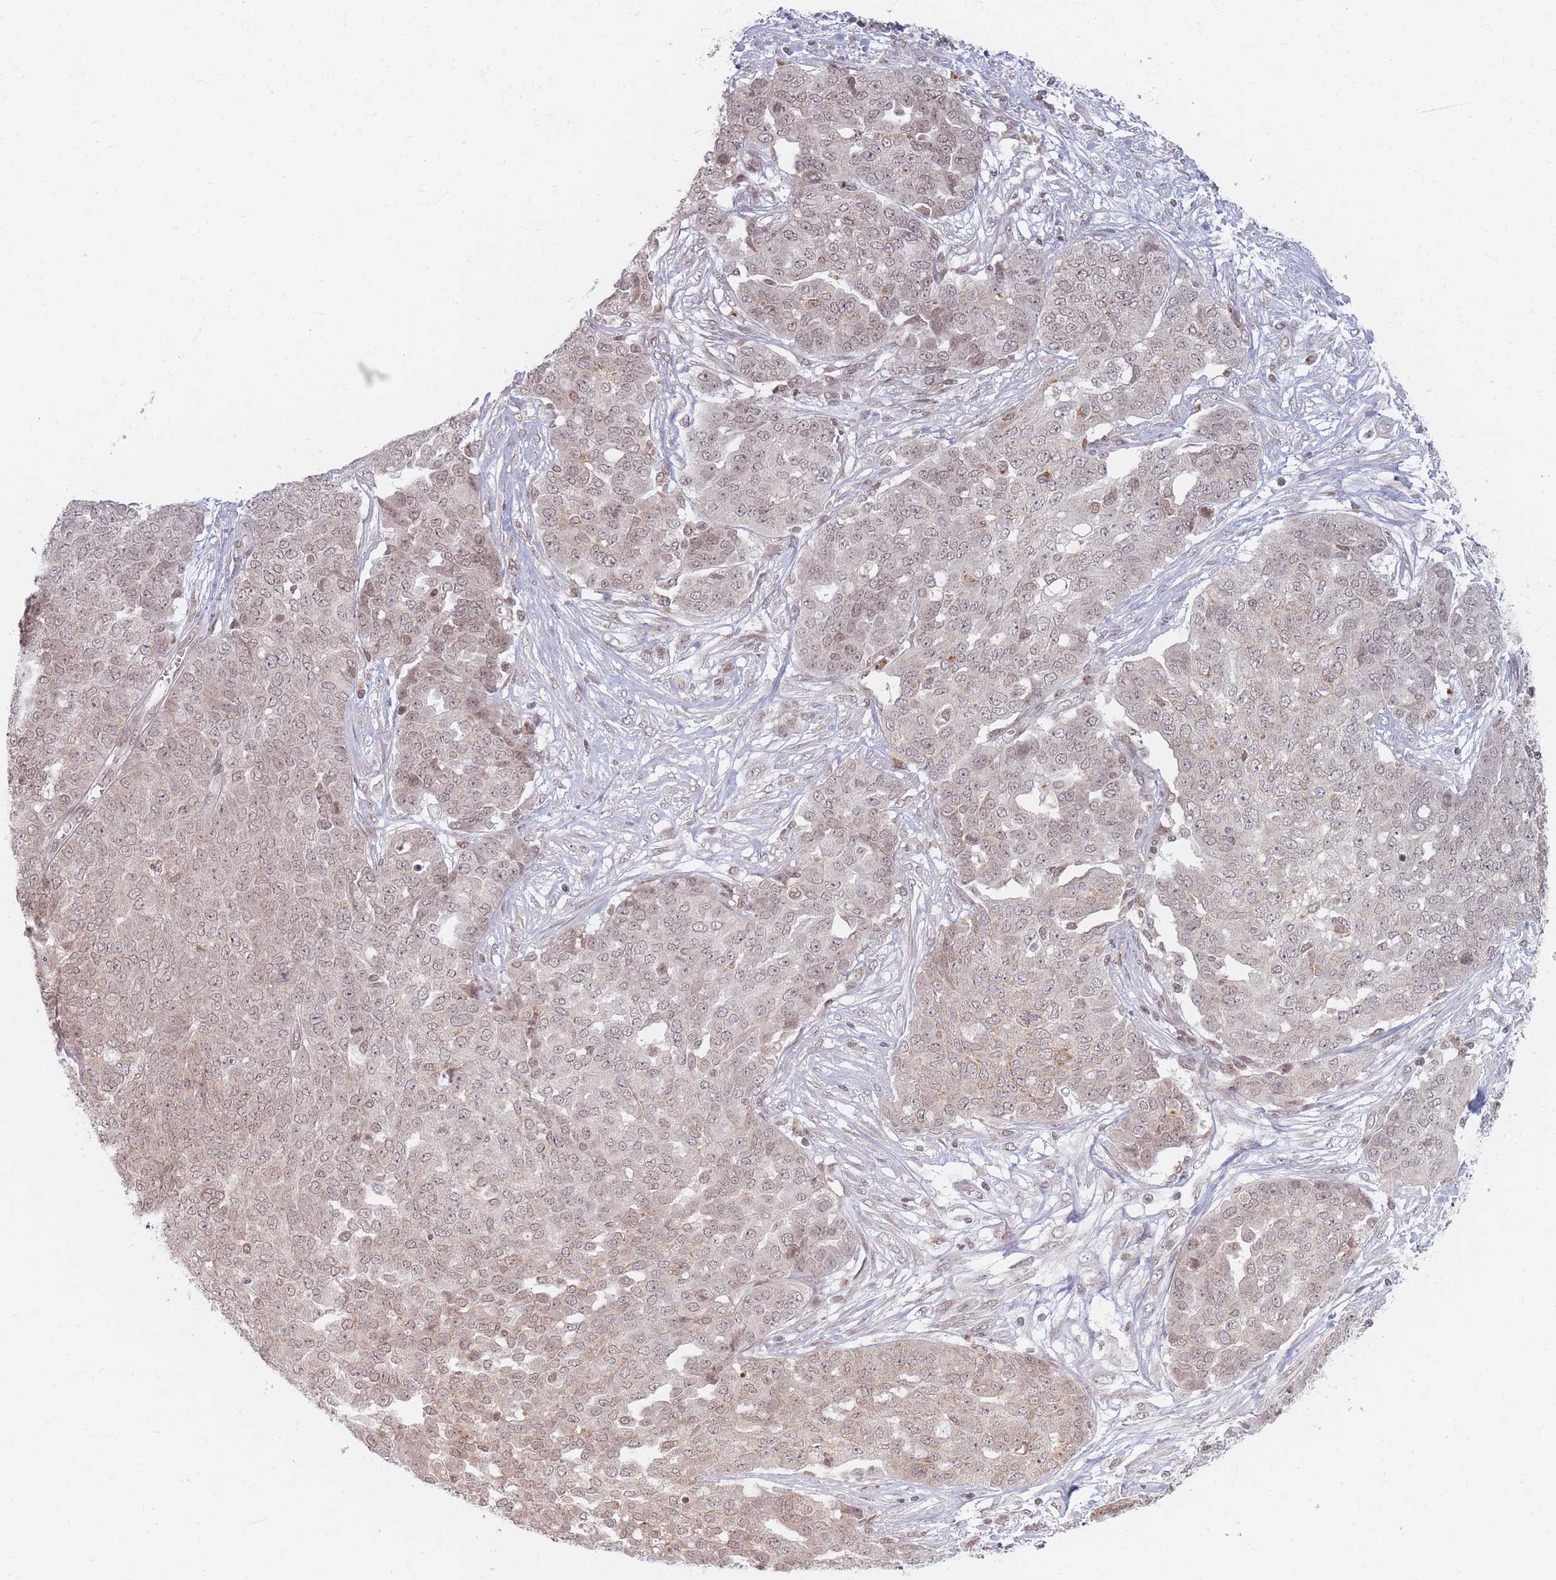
{"staining": {"intensity": "weak", "quantity": ">75%", "location": "nuclear"}, "tissue": "ovarian cancer", "cell_type": "Tumor cells", "image_type": "cancer", "snomed": [{"axis": "morphology", "description": "Cystadenocarcinoma, serous, NOS"}, {"axis": "topography", "description": "Soft tissue"}, {"axis": "topography", "description": "Ovary"}], "caption": "A brown stain shows weak nuclear positivity of a protein in human serous cystadenocarcinoma (ovarian) tumor cells. Using DAB (brown) and hematoxylin (blue) stains, captured at high magnification using brightfield microscopy.", "gene": "SPATA45", "patient": {"sex": "female", "age": 57}}